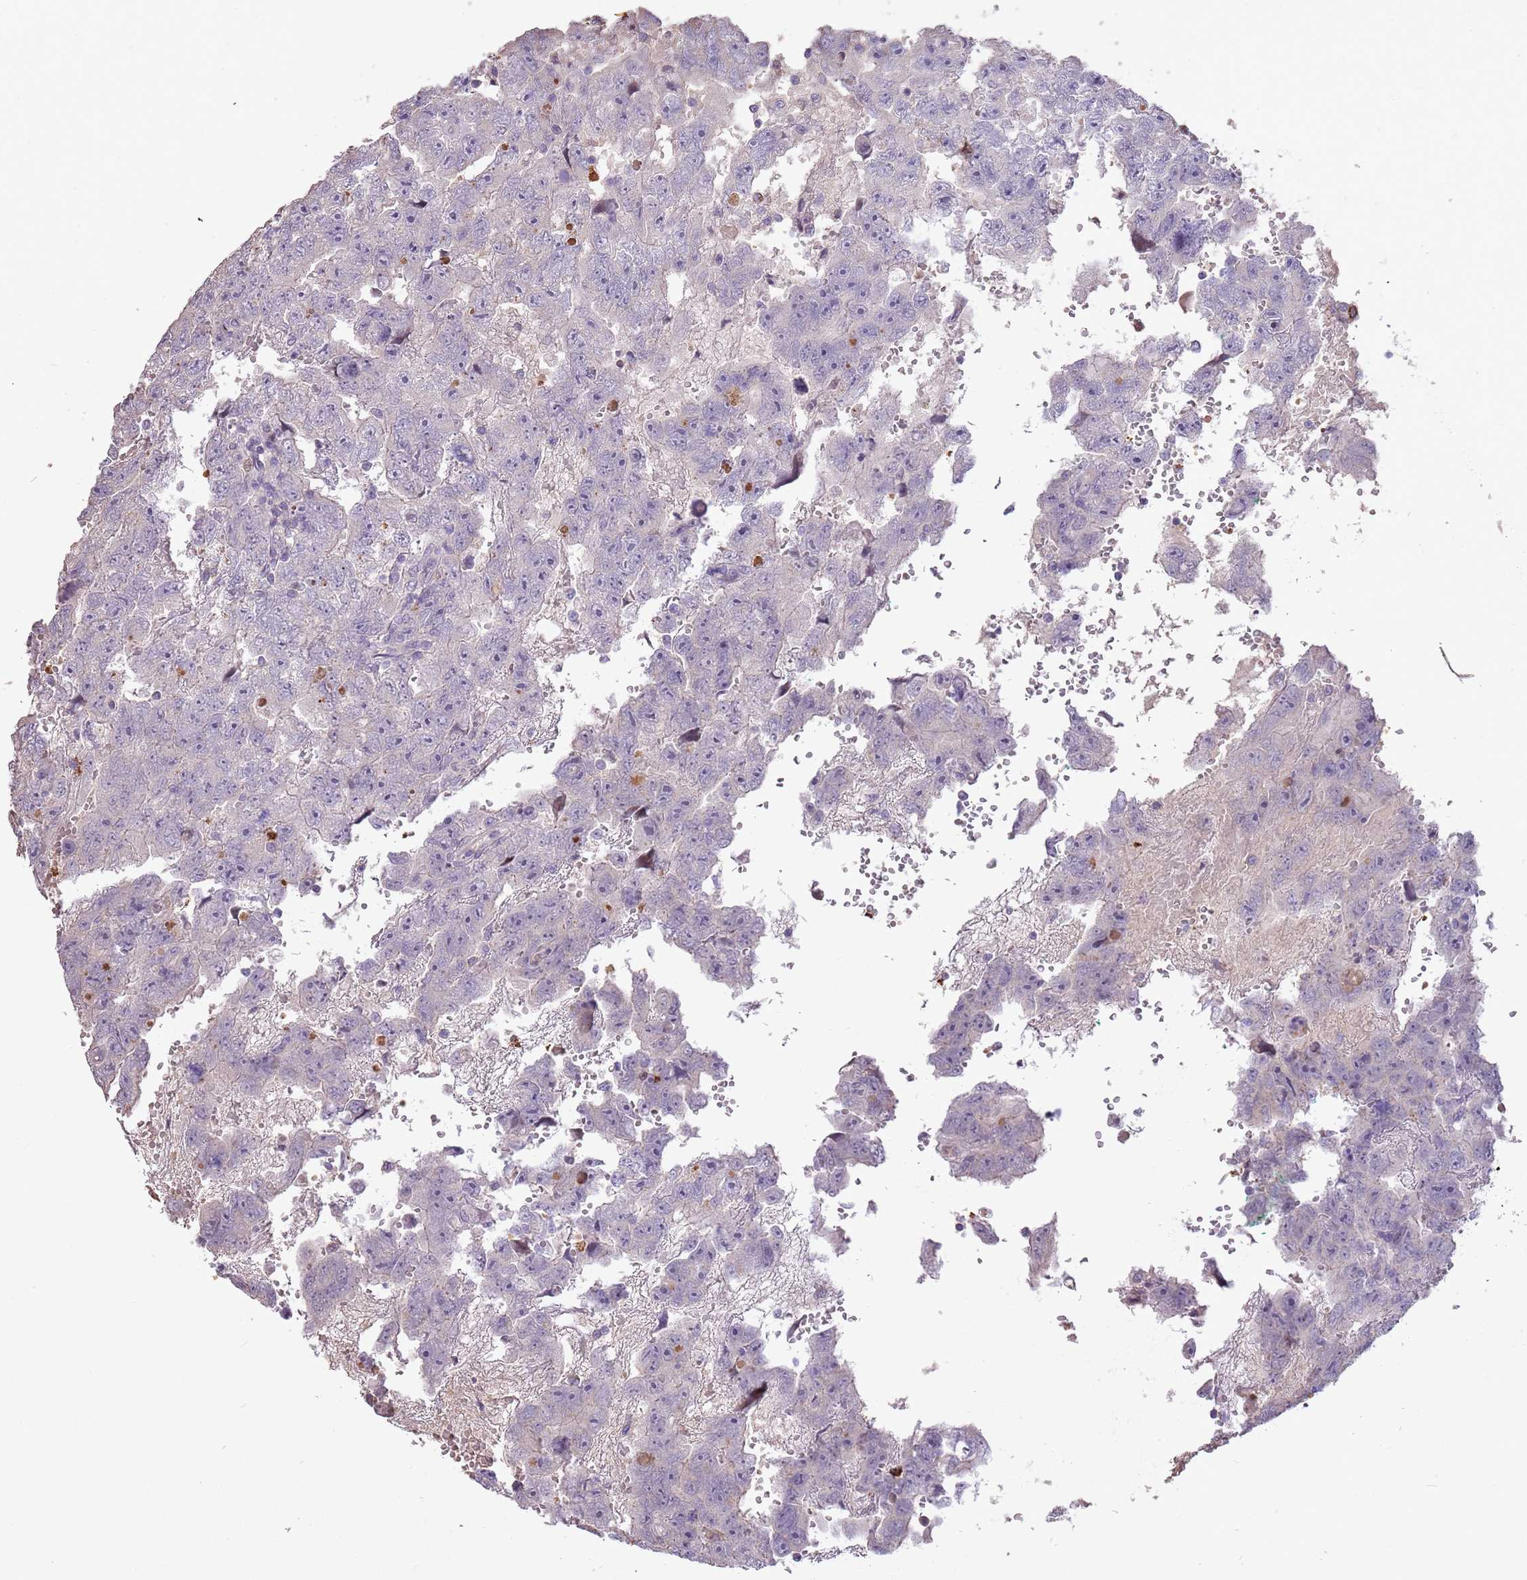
{"staining": {"intensity": "negative", "quantity": "none", "location": "none"}, "tissue": "testis cancer", "cell_type": "Tumor cells", "image_type": "cancer", "snomed": [{"axis": "morphology", "description": "Carcinoma, Embryonal, NOS"}, {"axis": "topography", "description": "Testis"}], "caption": "Immunohistochemistry (IHC) micrograph of human testis embryonal carcinoma stained for a protein (brown), which demonstrates no expression in tumor cells.", "gene": "P2RY13", "patient": {"sex": "male", "age": 45}}